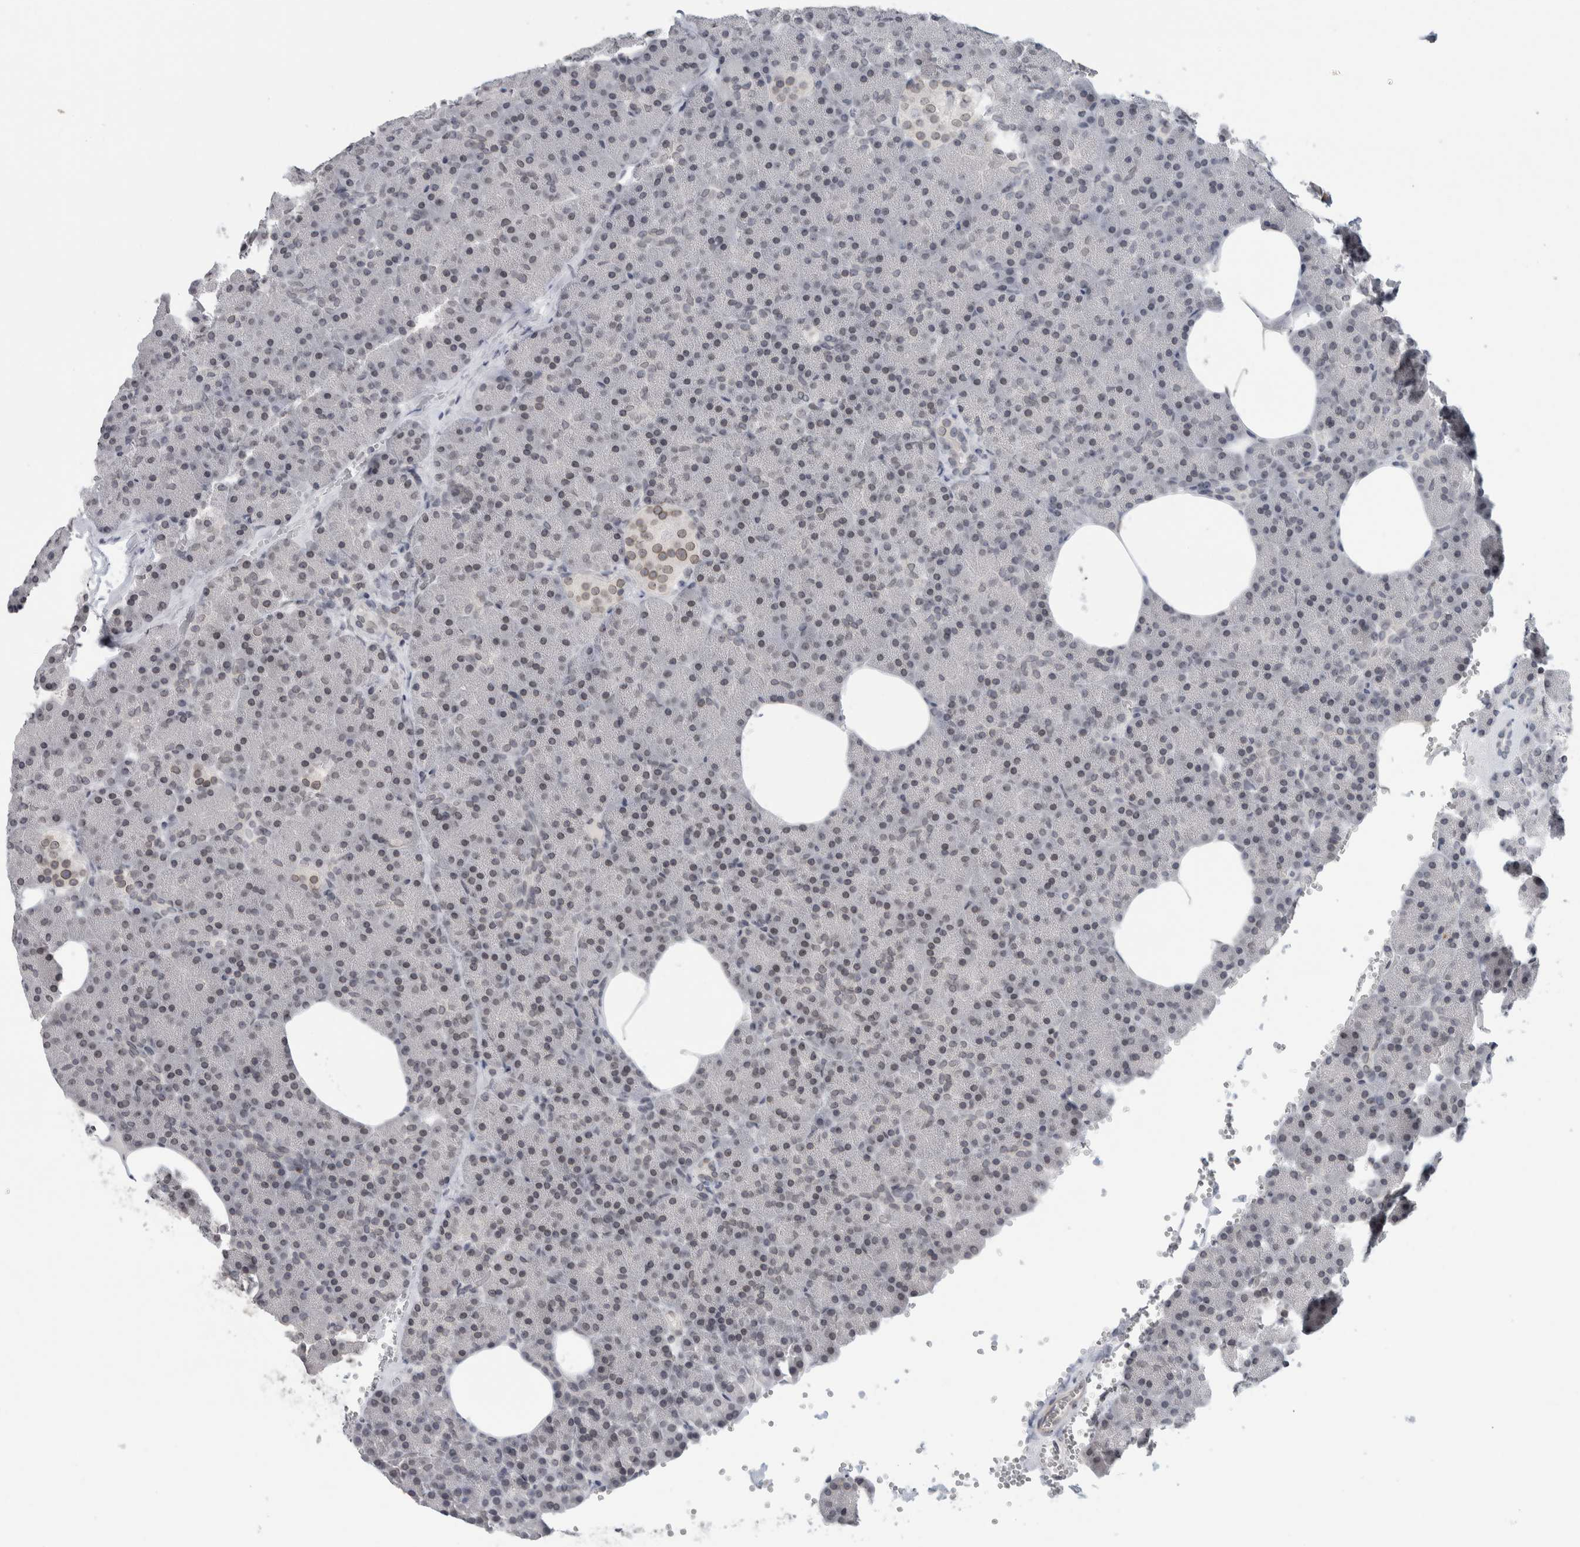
{"staining": {"intensity": "negative", "quantity": "none", "location": "none"}, "tissue": "pancreas", "cell_type": "Exocrine glandular cells", "image_type": "normal", "snomed": [{"axis": "morphology", "description": "Normal tissue, NOS"}, {"axis": "morphology", "description": "Carcinoid, malignant, NOS"}, {"axis": "topography", "description": "Pancreas"}], "caption": "An immunohistochemistry (IHC) micrograph of normal pancreas is shown. There is no staining in exocrine glandular cells of pancreas. (DAB immunohistochemistry (IHC) with hematoxylin counter stain).", "gene": "ZNF770", "patient": {"sex": "female", "age": 35}}